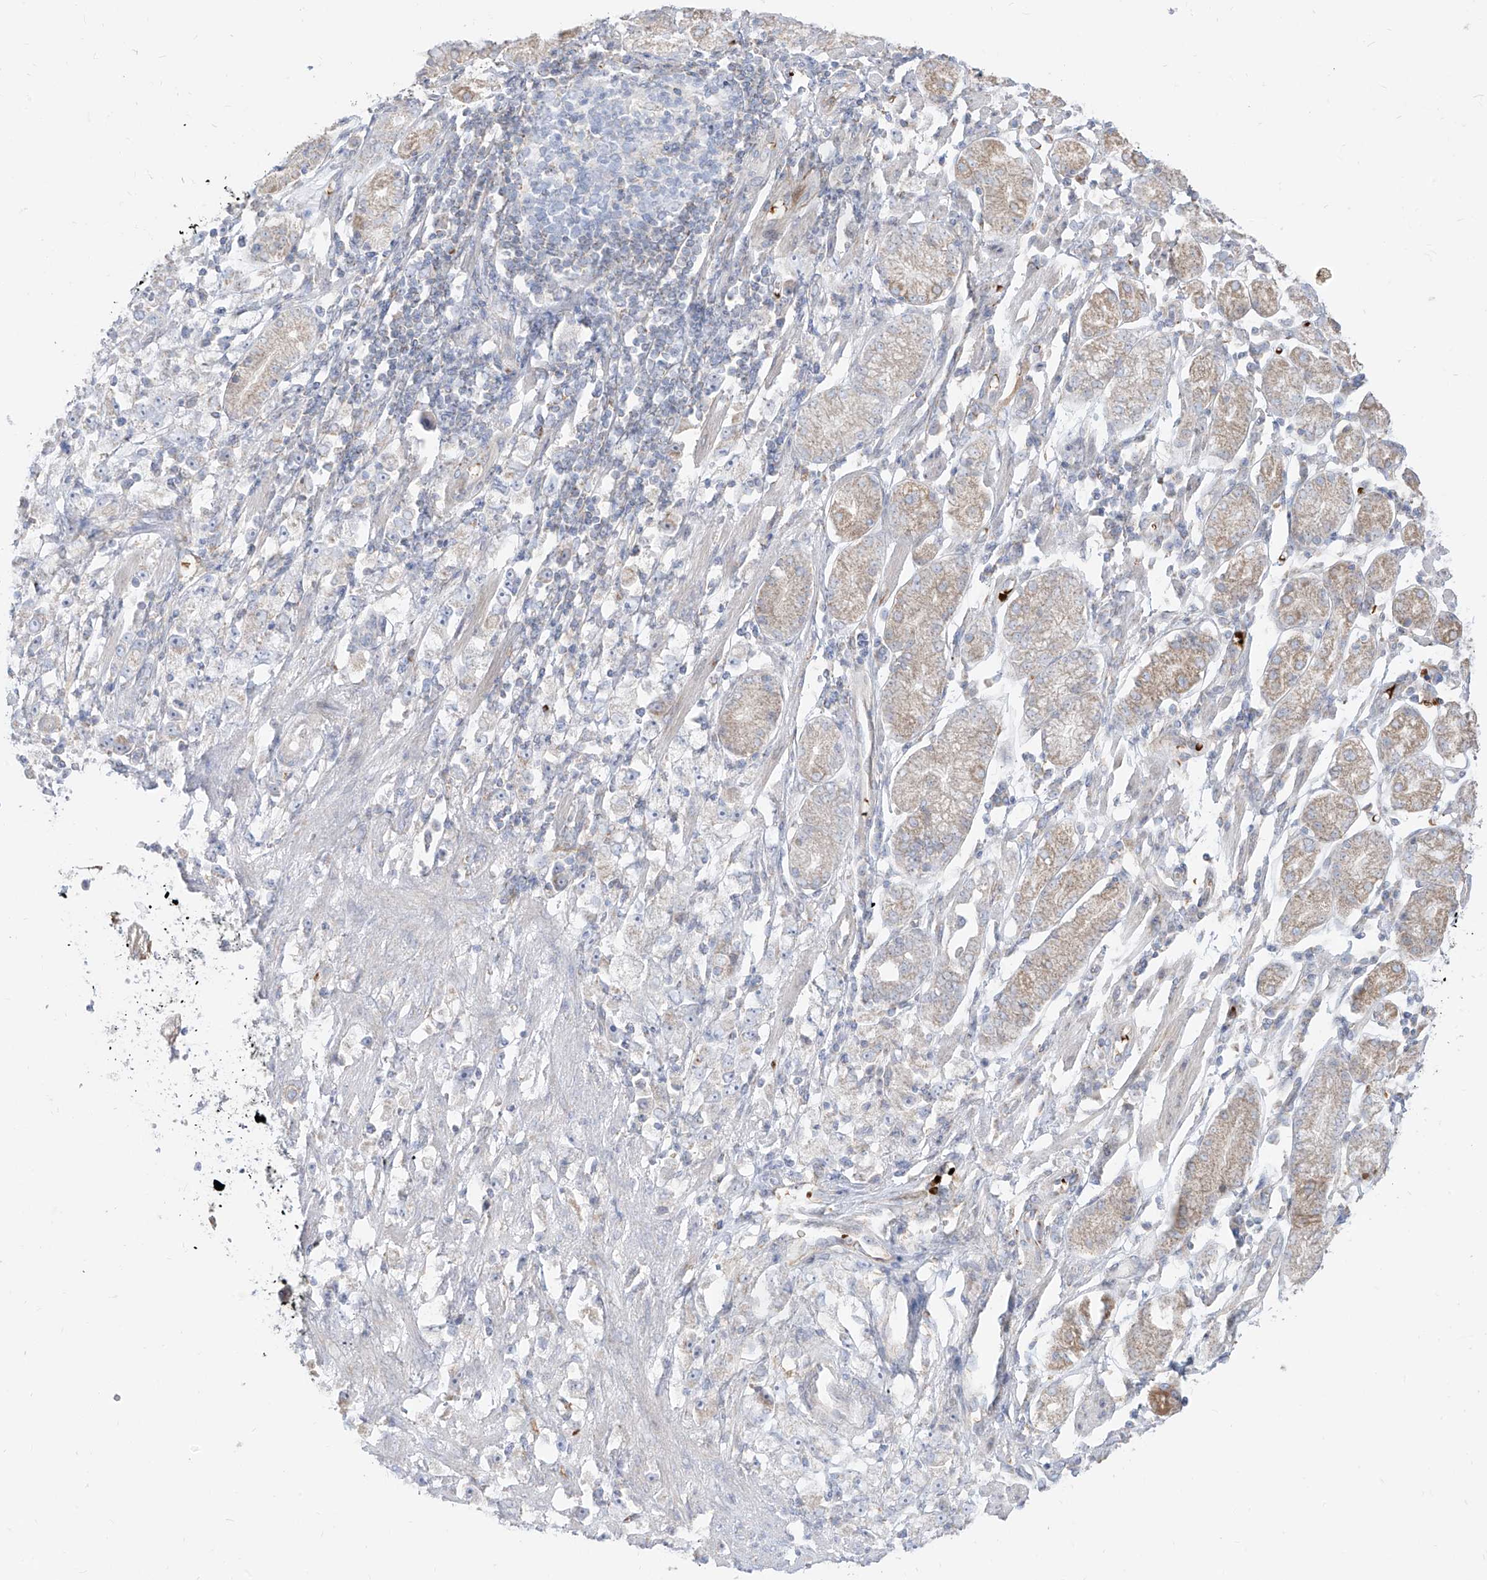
{"staining": {"intensity": "negative", "quantity": "none", "location": "none"}, "tissue": "stomach cancer", "cell_type": "Tumor cells", "image_type": "cancer", "snomed": [{"axis": "morphology", "description": "Adenocarcinoma, NOS"}, {"axis": "topography", "description": "Stomach"}], "caption": "Immunohistochemical staining of adenocarcinoma (stomach) exhibits no significant staining in tumor cells. Brightfield microscopy of immunohistochemistry stained with DAB (3,3'-diaminobenzidine) (brown) and hematoxylin (blue), captured at high magnification.", "gene": "ARHGEF40", "patient": {"sex": "female", "age": 59}}